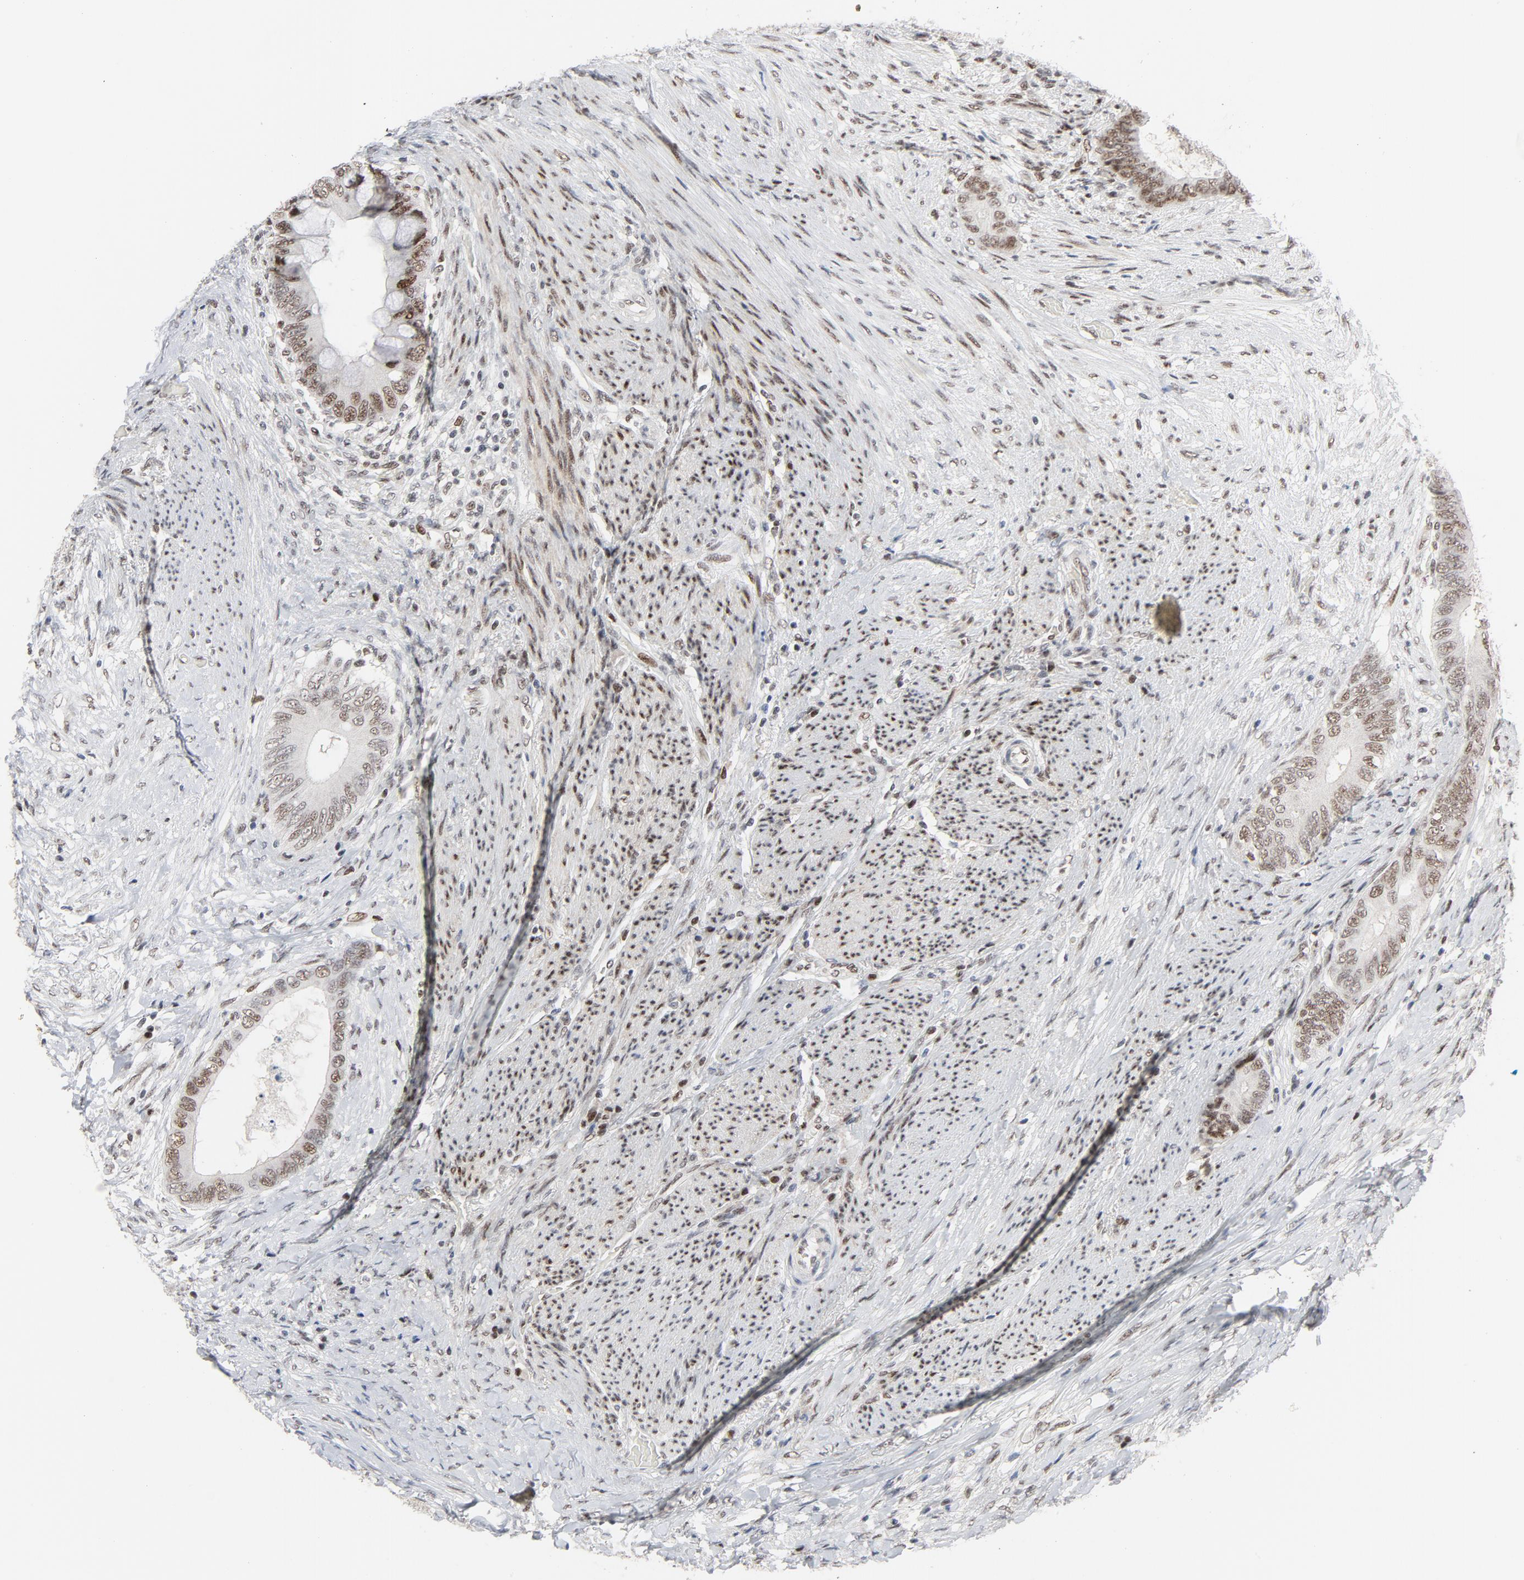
{"staining": {"intensity": "moderate", "quantity": ">75%", "location": "nuclear"}, "tissue": "colorectal cancer", "cell_type": "Tumor cells", "image_type": "cancer", "snomed": [{"axis": "morphology", "description": "Normal tissue, NOS"}, {"axis": "morphology", "description": "Adenocarcinoma, NOS"}, {"axis": "topography", "description": "Rectum"}, {"axis": "topography", "description": "Peripheral nerve tissue"}], "caption": "Moderate nuclear staining is seen in about >75% of tumor cells in adenocarcinoma (colorectal). The staining was performed using DAB (3,3'-diaminobenzidine), with brown indicating positive protein expression. Nuclei are stained blue with hematoxylin.", "gene": "JMJD6", "patient": {"sex": "female", "age": 77}}